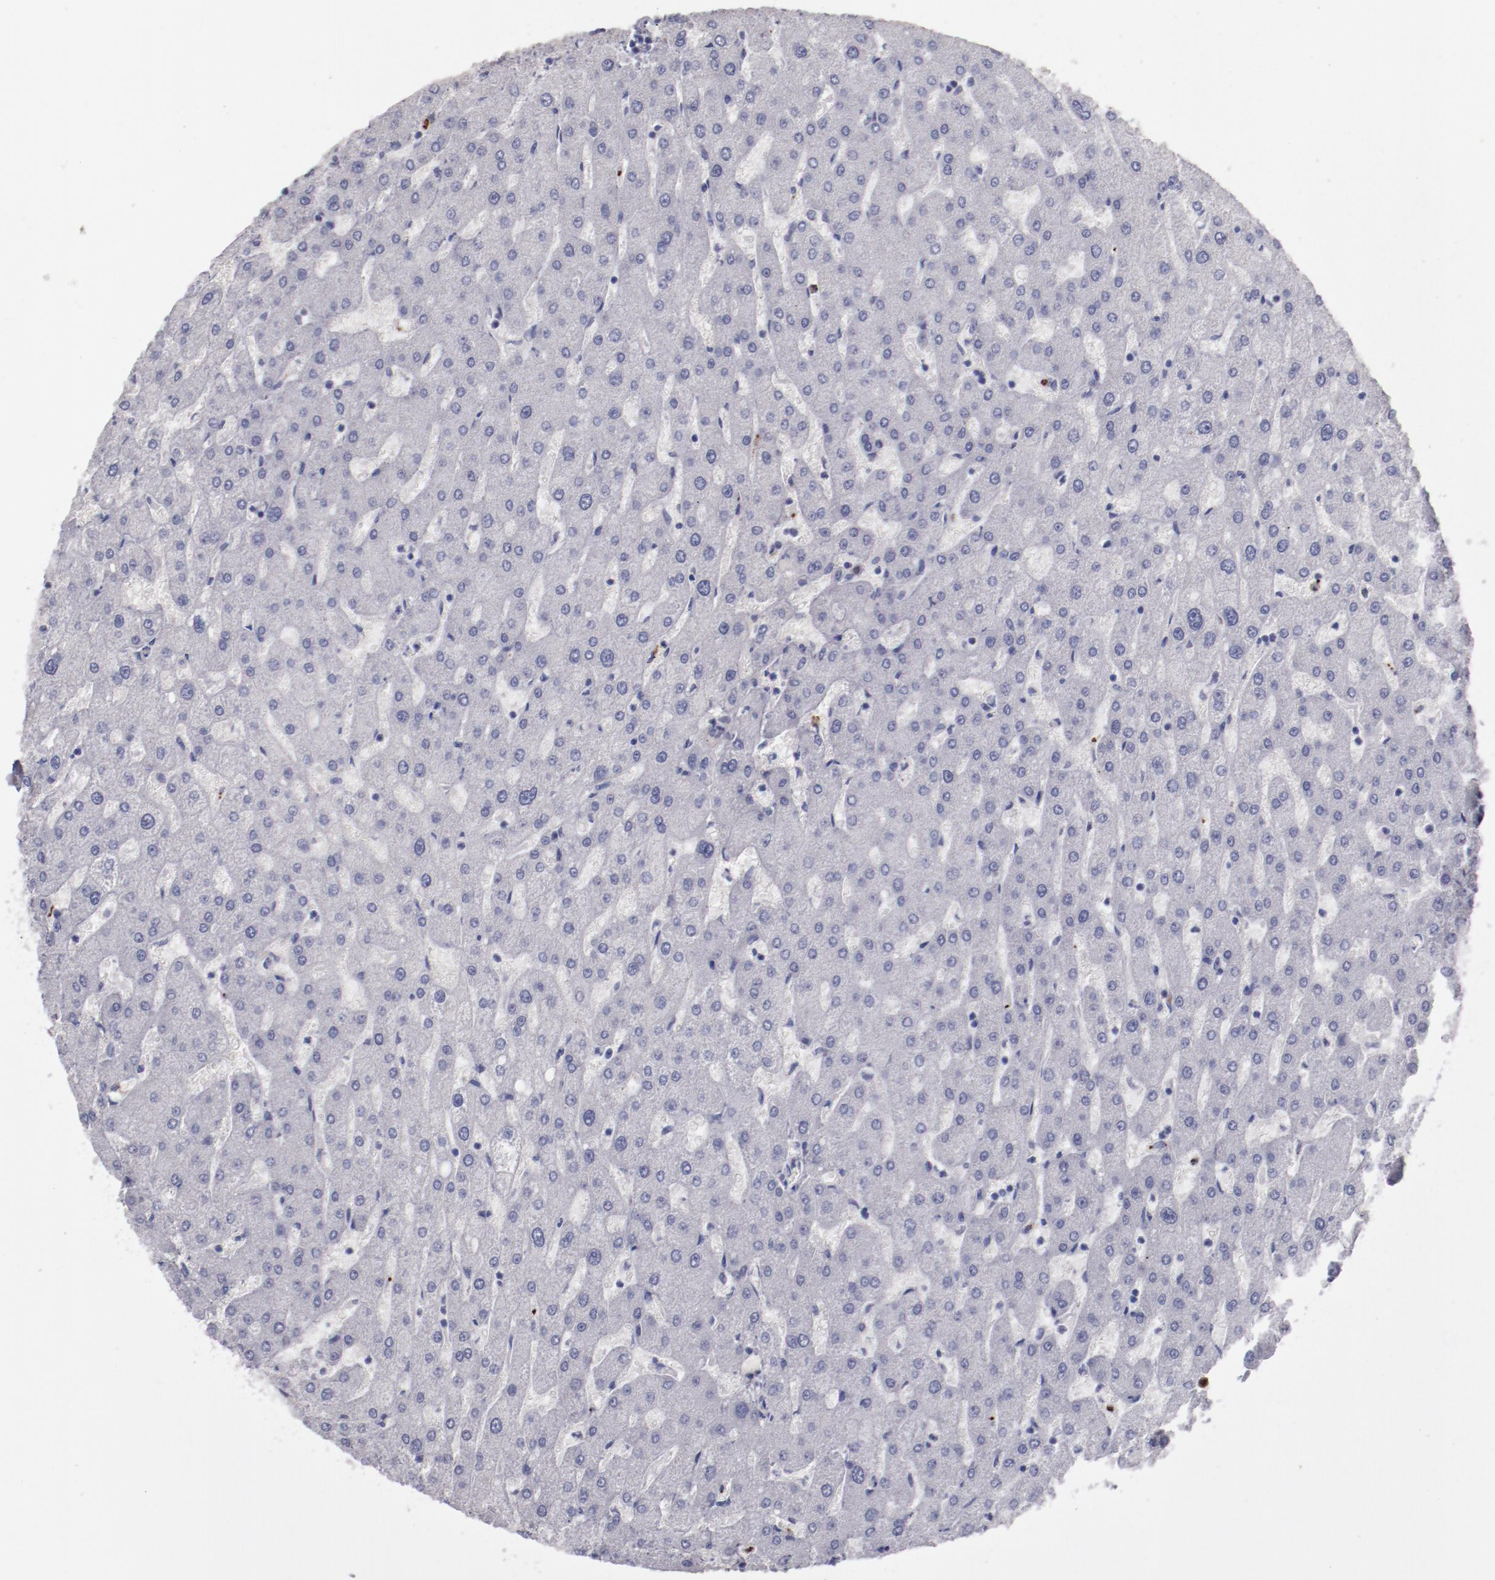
{"staining": {"intensity": "negative", "quantity": "none", "location": "none"}, "tissue": "liver", "cell_type": "Cholangiocytes", "image_type": "normal", "snomed": [{"axis": "morphology", "description": "Normal tissue, NOS"}, {"axis": "topography", "description": "Liver"}], "caption": "Liver was stained to show a protein in brown. There is no significant positivity in cholangiocytes. The staining was performed using DAB (3,3'-diaminobenzidine) to visualize the protein expression in brown, while the nuclei were stained in blue with hematoxylin (Magnification: 20x).", "gene": "IRF4", "patient": {"sex": "male", "age": 67}}